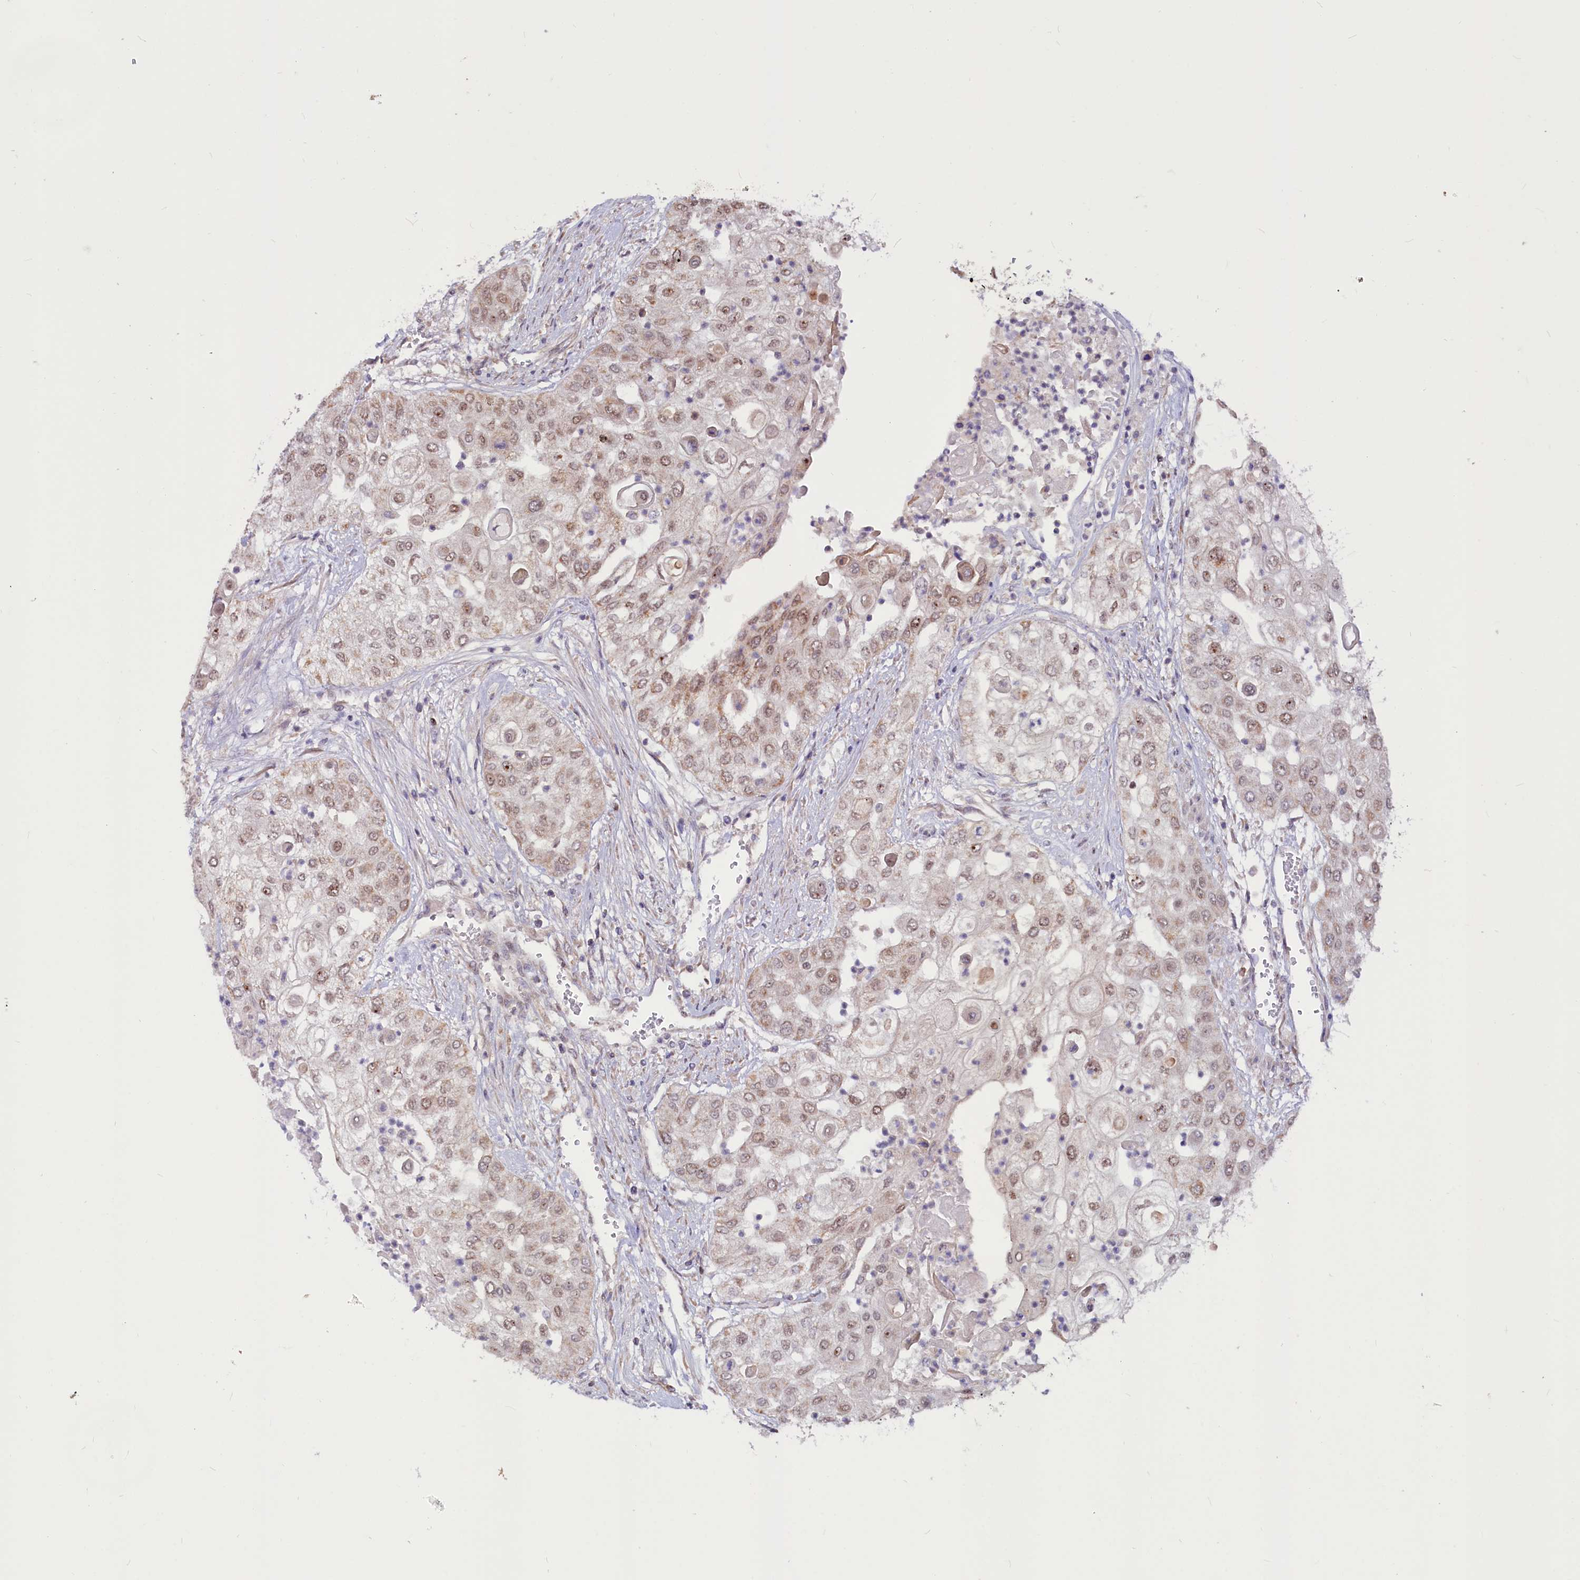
{"staining": {"intensity": "weak", "quantity": ">75%", "location": "nuclear"}, "tissue": "urothelial cancer", "cell_type": "Tumor cells", "image_type": "cancer", "snomed": [{"axis": "morphology", "description": "Urothelial carcinoma, High grade"}, {"axis": "topography", "description": "Urinary bladder"}], "caption": "IHC photomicrograph of urothelial carcinoma (high-grade) stained for a protein (brown), which shows low levels of weak nuclear expression in about >75% of tumor cells.", "gene": "PHC3", "patient": {"sex": "female", "age": 79}}